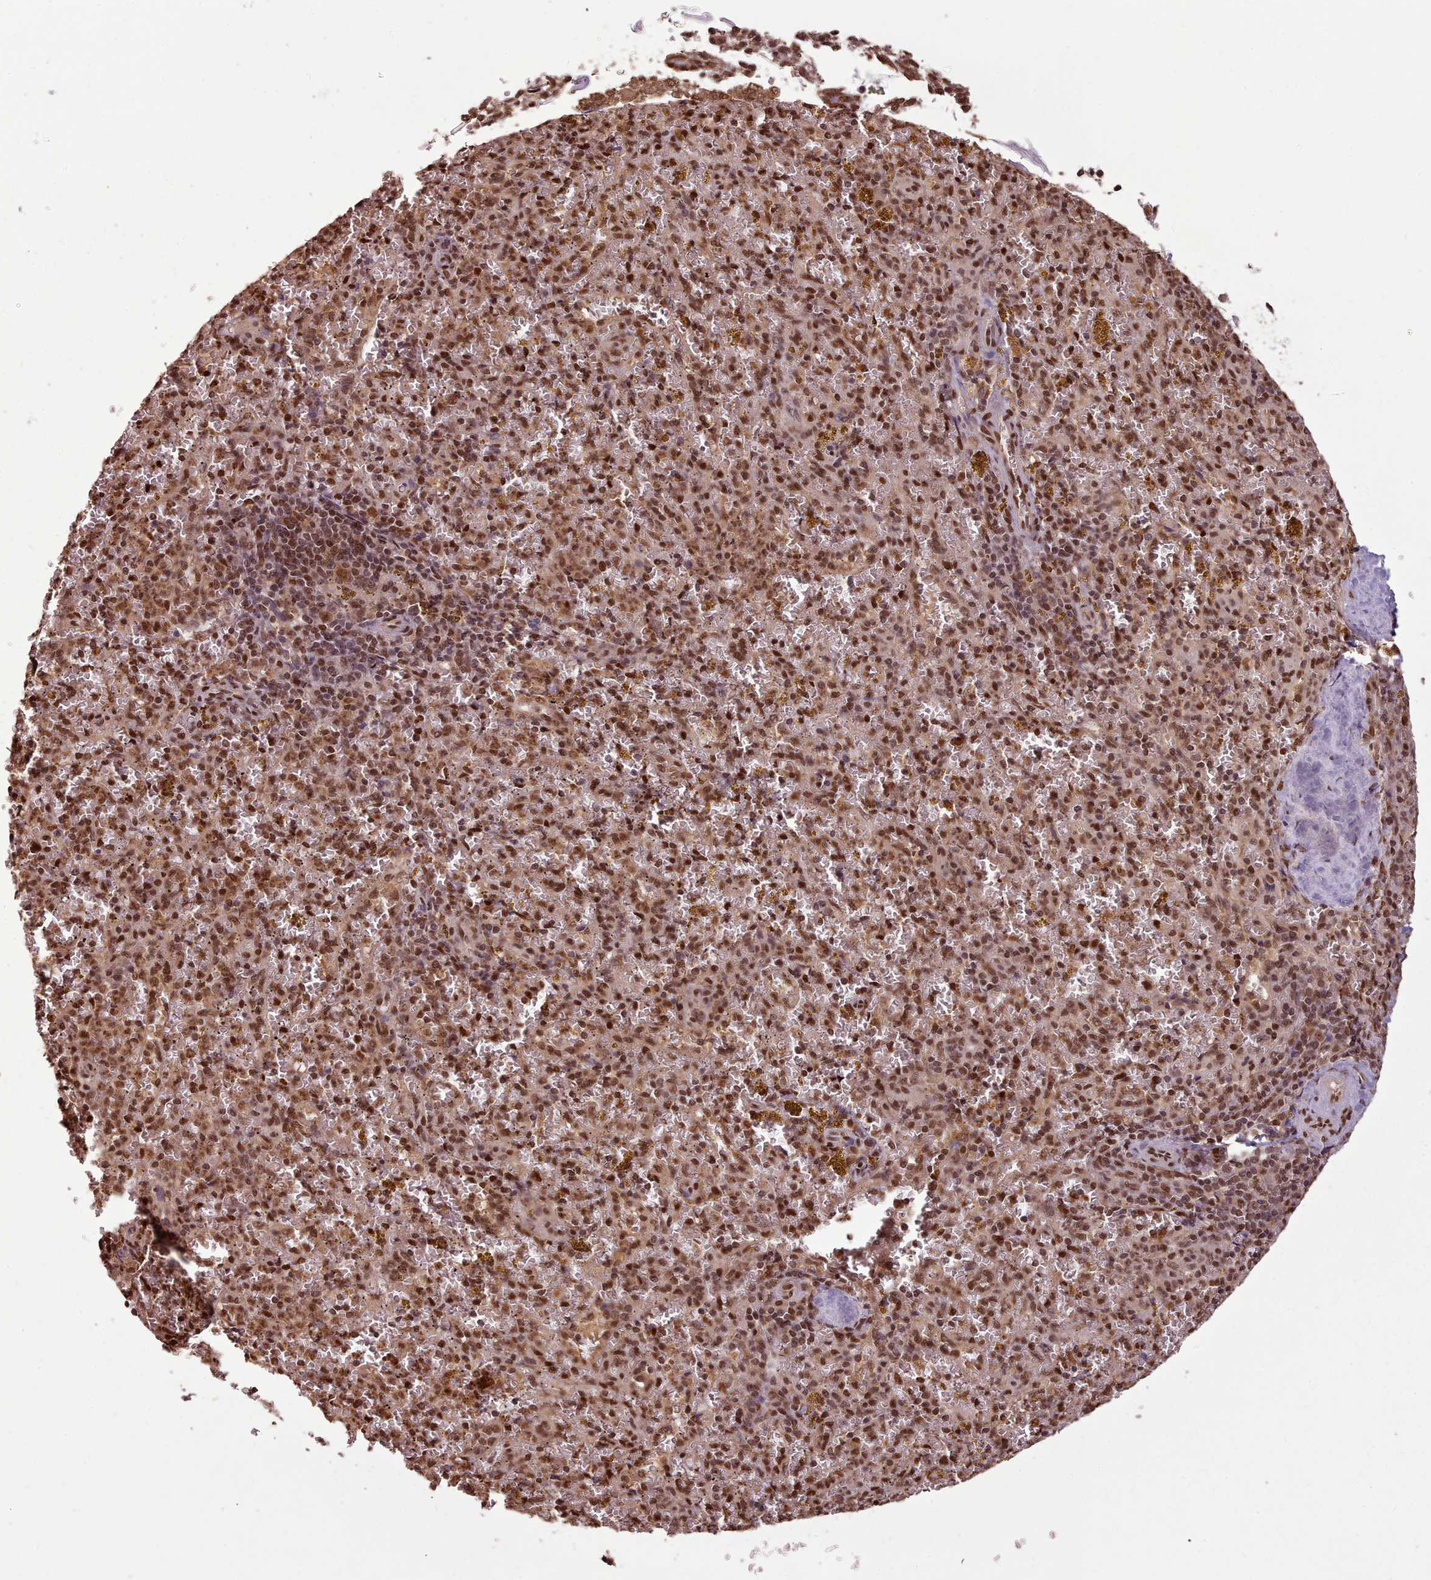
{"staining": {"intensity": "strong", "quantity": ">75%", "location": "nuclear"}, "tissue": "spleen", "cell_type": "Cells in red pulp", "image_type": "normal", "snomed": [{"axis": "morphology", "description": "Normal tissue, NOS"}, {"axis": "topography", "description": "Spleen"}], "caption": "Brown immunohistochemical staining in normal human spleen exhibits strong nuclear expression in about >75% of cells in red pulp. Using DAB (3,3'-diaminobenzidine) (brown) and hematoxylin (blue) stains, captured at high magnification using brightfield microscopy.", "gene": "RPS27A", "patient": {"sex": "male", "age": 57}}